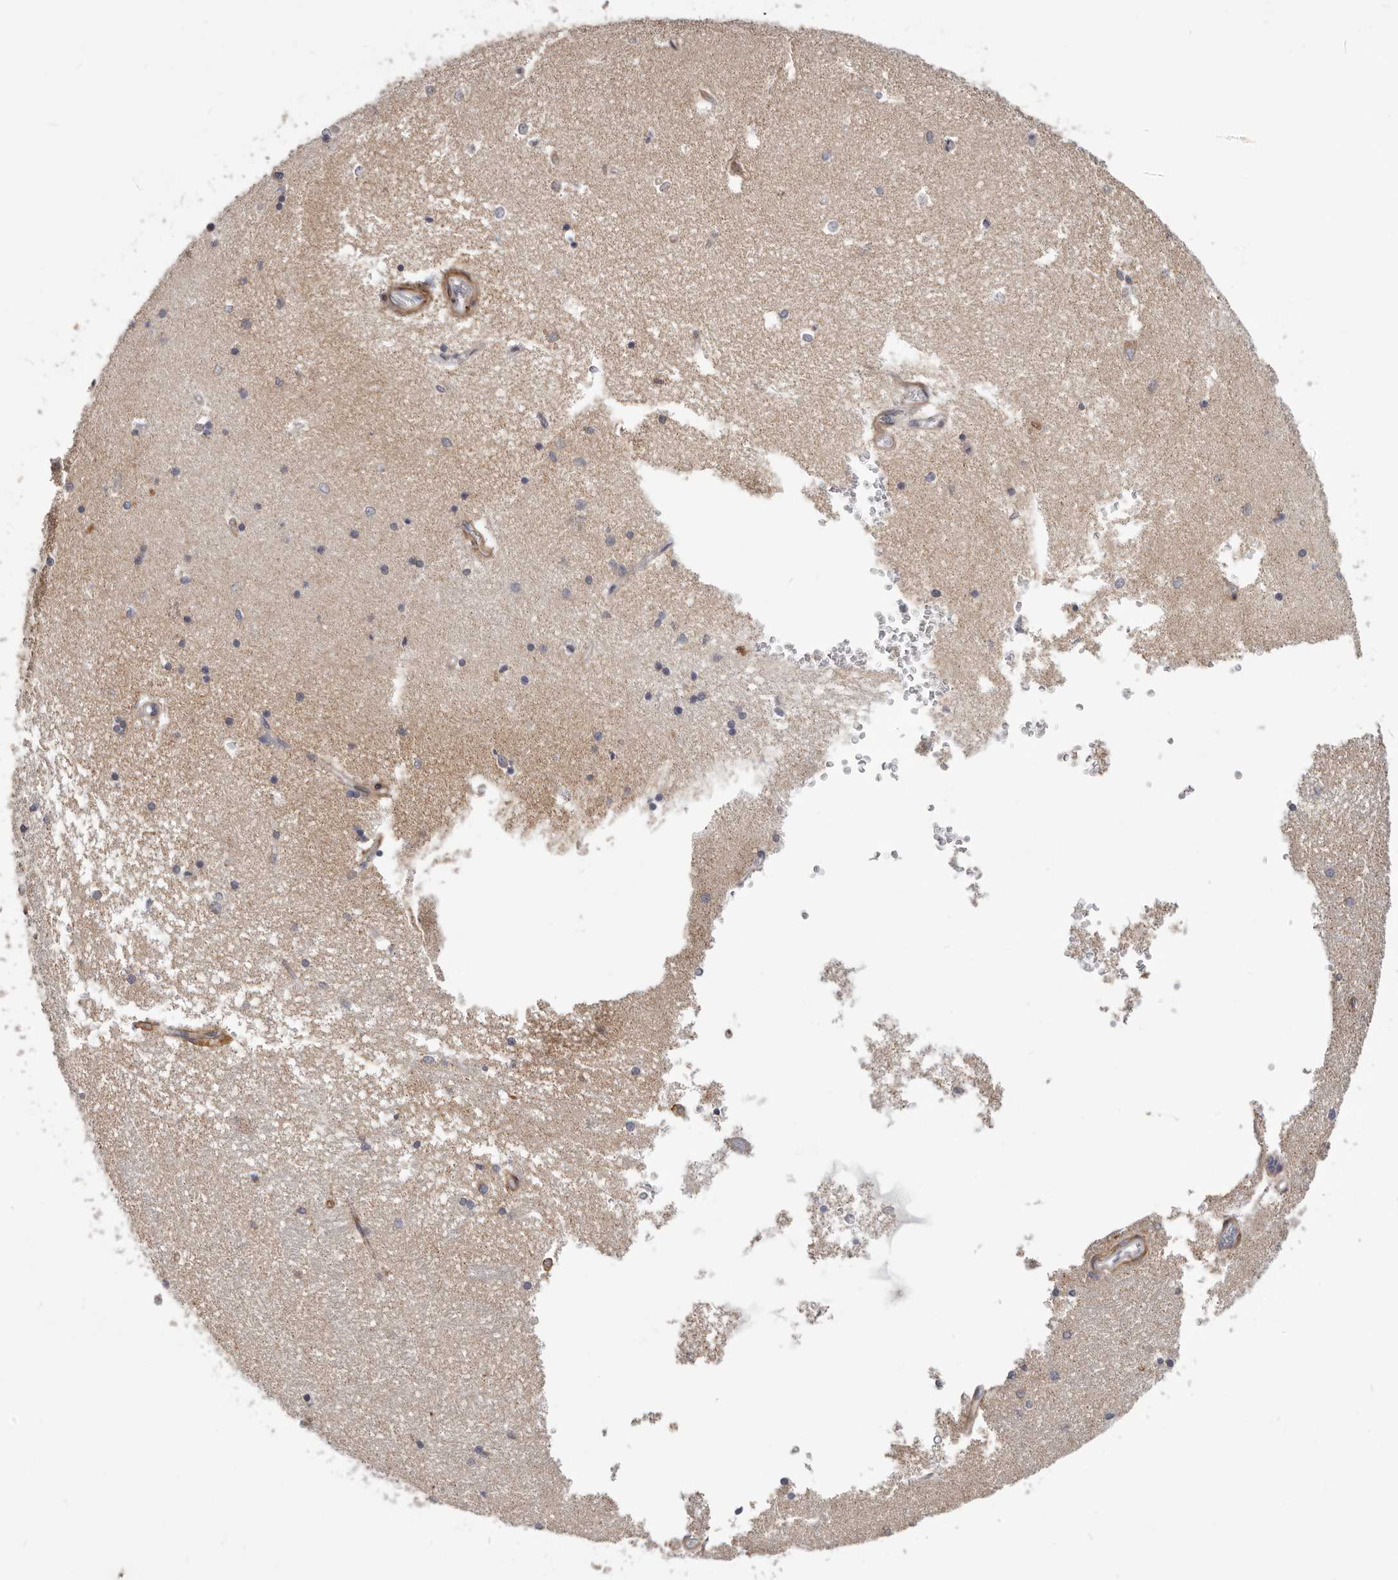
{"staining": {"intensity": "negative", "quantity": "none", "location": "none"}, "tissue": "hippocampus", "cell_type": "Glial cells", "image_type": "normal", "snomed": [{"axis": "morphology", "description": "Normal tissue, NOS"}, {"axis": "topography", "description": "Hippocampus"}], "caption": "Glial cells are negative for protein expression in unremarkable human hippocampus. (Brightfield microscopy of DAB immunohistochemistry (IHC) at high magnification).", "gene": "MRPS10", "patient": {"sex": "male", "age": 45}}